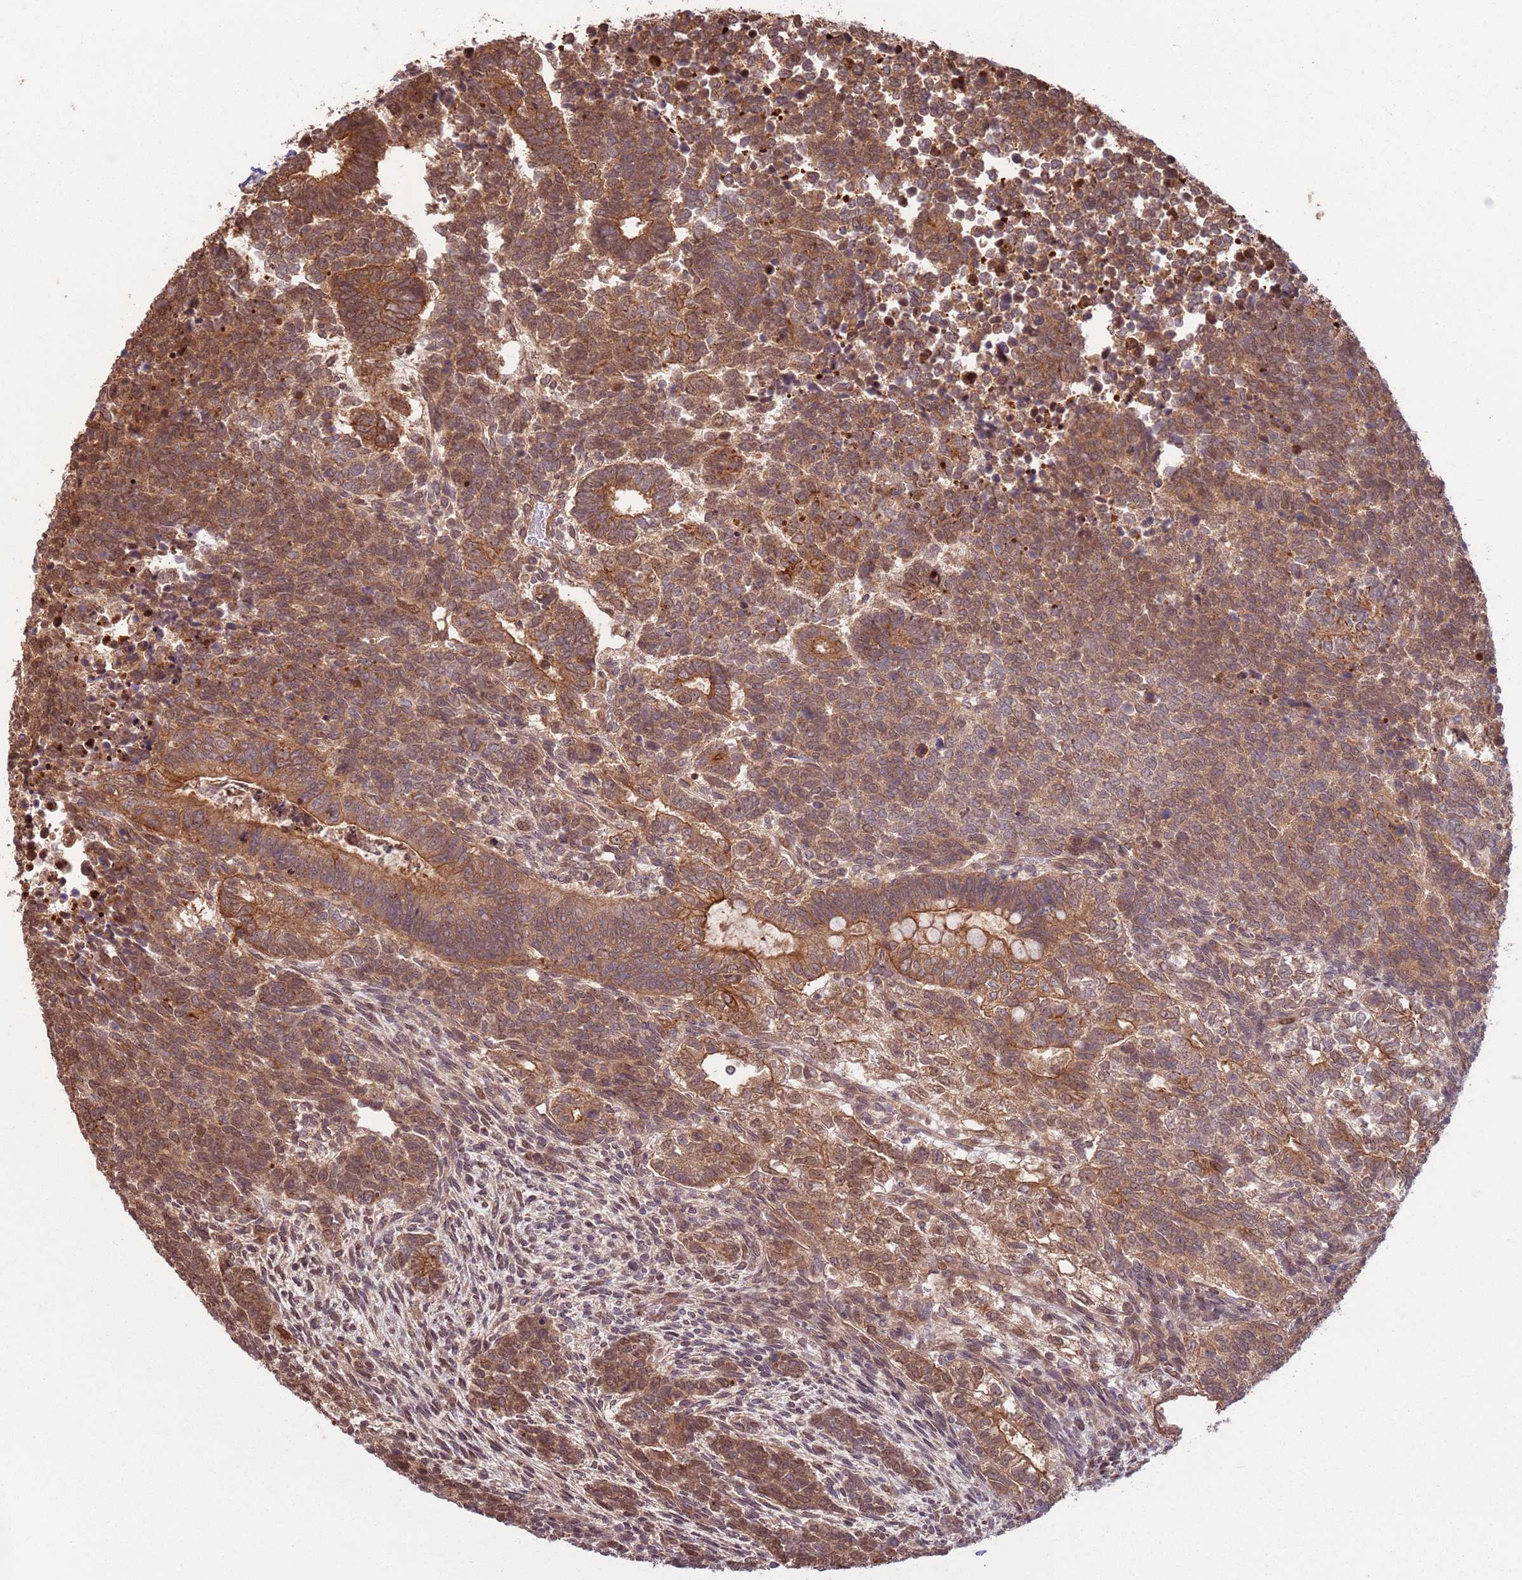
{"staining": {"intensity": "moderate", "quantity": ">75%", "location": "cytoplasmic/membranous"}, "tissue": "testis cancer", "cell_type": "Tumor cells", "image_type": "cancer", "snomed": [{"axis": "morphology", "description": "Carcinoma, Embryonal, NOS"}, {"axis": "topography", "description": "Testis"}], "caption": "Immunohistochemistry (IHC) photomicrograph of testis cancer stained for a protein (brown), which demonstrates medium levels of moderate cytoplasmic/membranous expression in about >75% of tumor cells.", "gene": "CCDC154", "patient": {"sex": "male", "age": 23}}